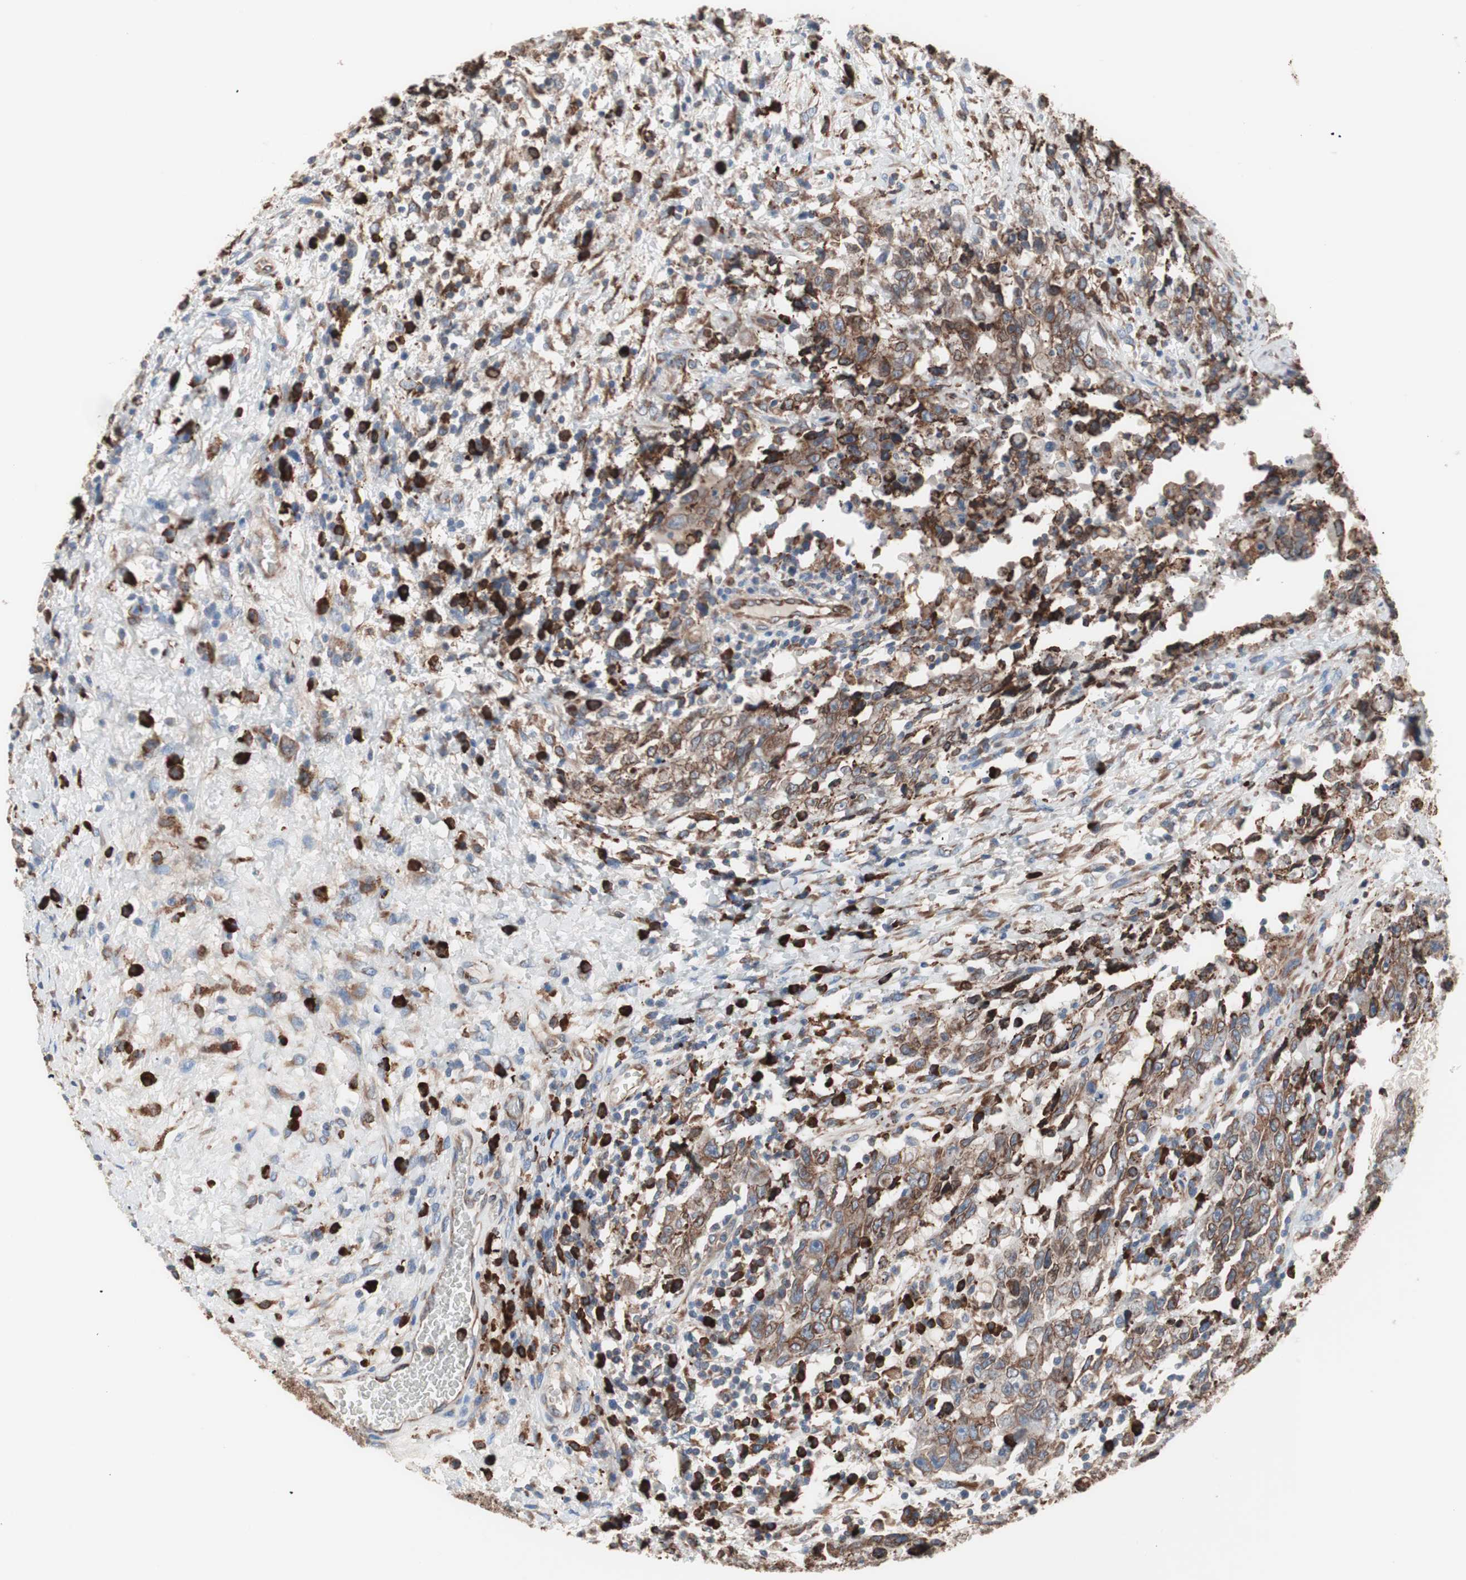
{"staining": {"intensity": "moderate", "quantity": "25%-75%", "location": "cytoplasmic/membranous"}, "tissue": "testis cancer", "cell_type": "Tumor cells", "image_type": "cancer", "snomed": [{"axis": "morphology", "description": "Carcinoma, Embryonal, NOS"}, {"axis": "topography", "description": "Testis"}], "caption": "Protein positivity by immunohistochemistry demonstrates moderate cytoplasmic/membranous expression in about 25%-75% of tumor cells in testis cancer (embryonal carcinoma).", "gene": "SLC27A4", "patient": {"sex": "male", "age": 26}}